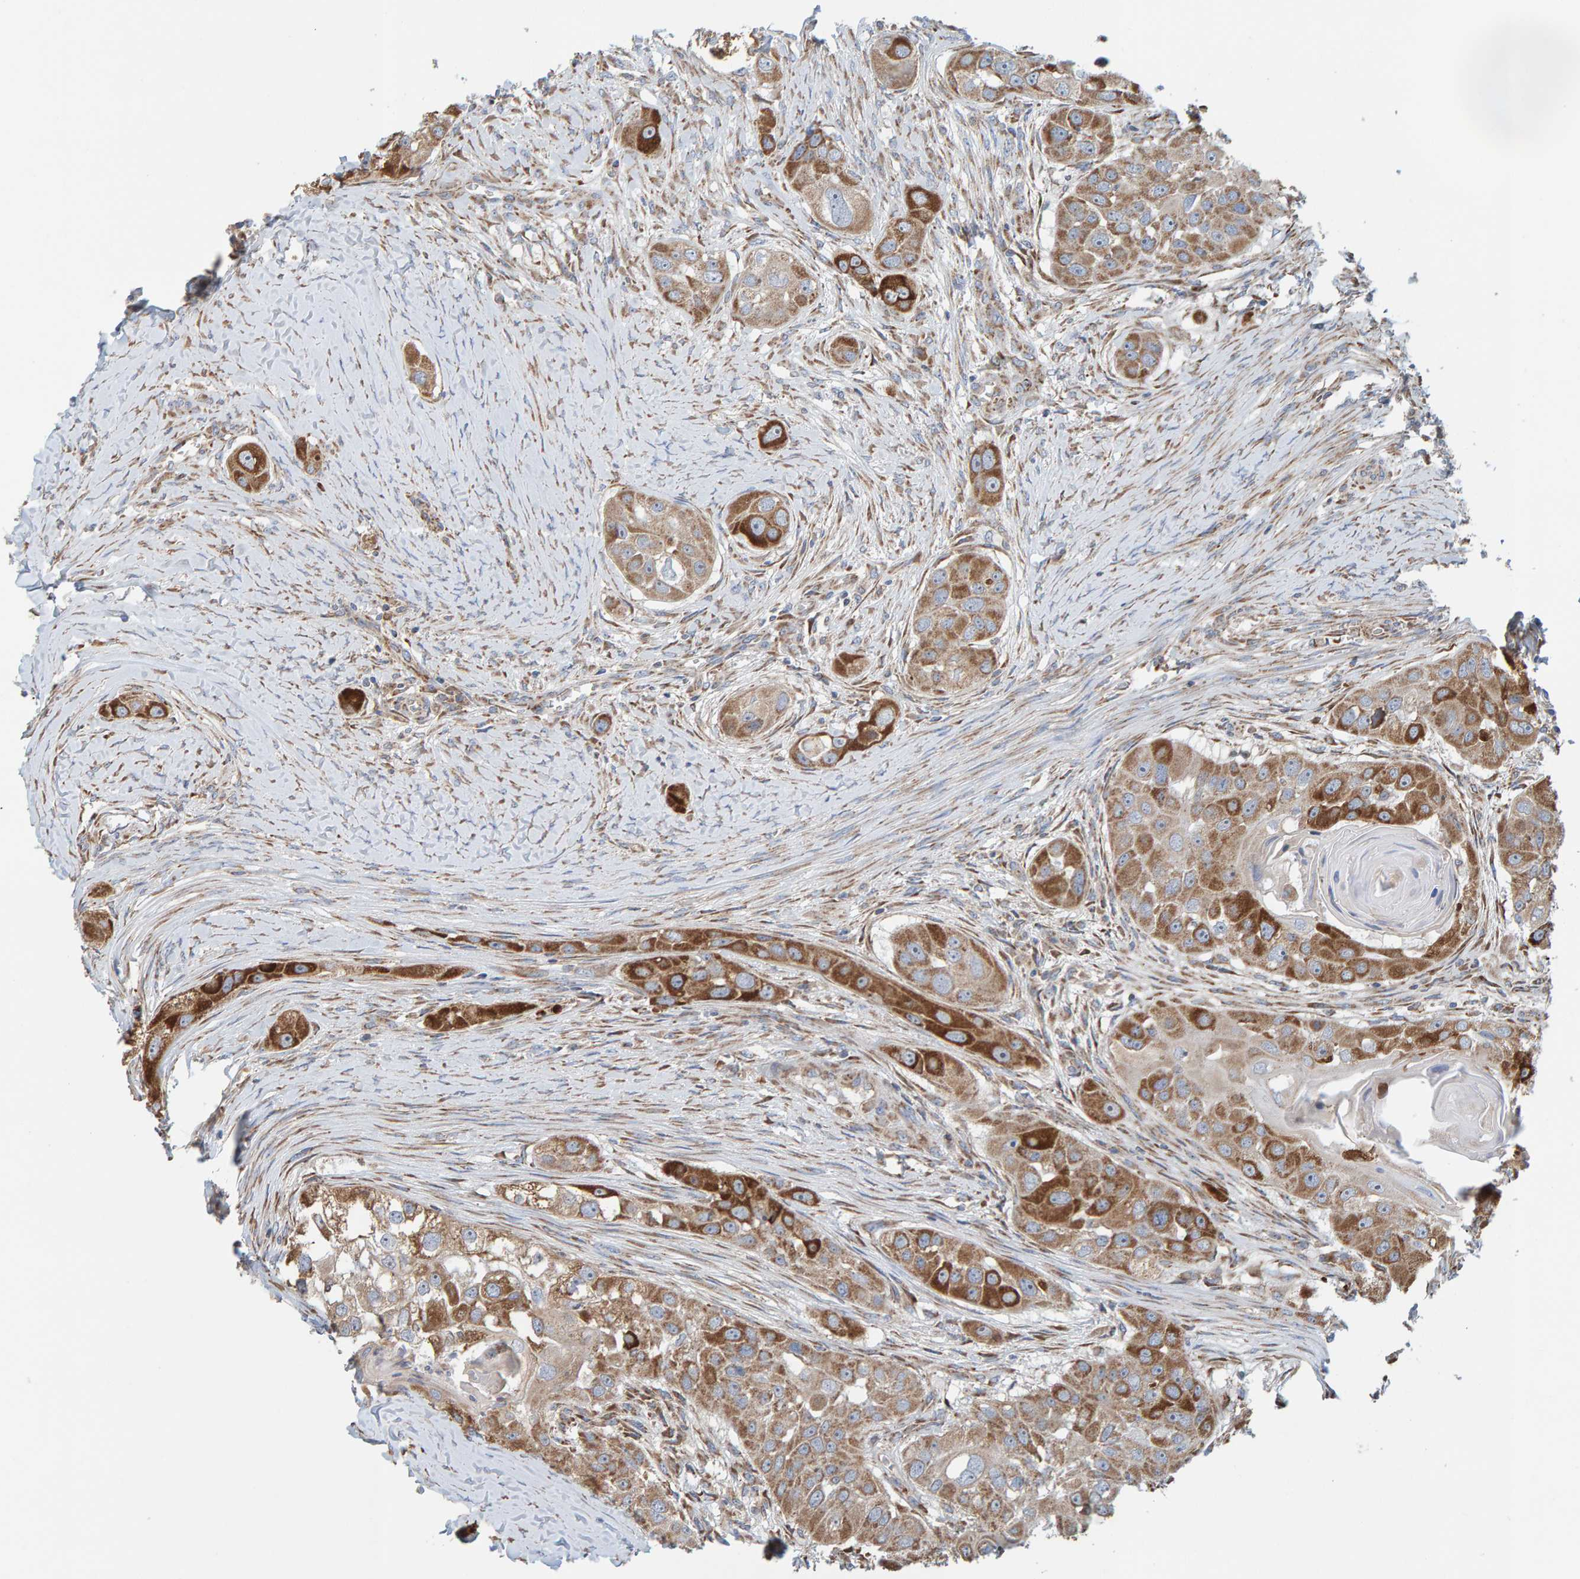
{"staining": {"intensity": "strong", "quantity": "25%-75%", "location": "cytoplasmic/membranous"}, "tissue": "head and neck cancer", "cell_type": "Tumor cells", "image_type": "cancer", "snomed": [{"axis": "morphology", "description": "Normal tissue, NOS"}, {"axis": "morphology", "description": "Squamous cell carcinoma, NOS"}, {"axis": "topography", "description": "Skeletal muscle"}, {"axis": "topography", "description": "Head-Neck"}], "caption": "There is high levels of strong cytoplasmic/membranous positivity in tumor cells of squamous cell carcinoma (head and neck), as demonstrated by immunohistochemical staining (brown color).", "gene": "MRPL45", "patient": {"sex": "male", "age": 51}}